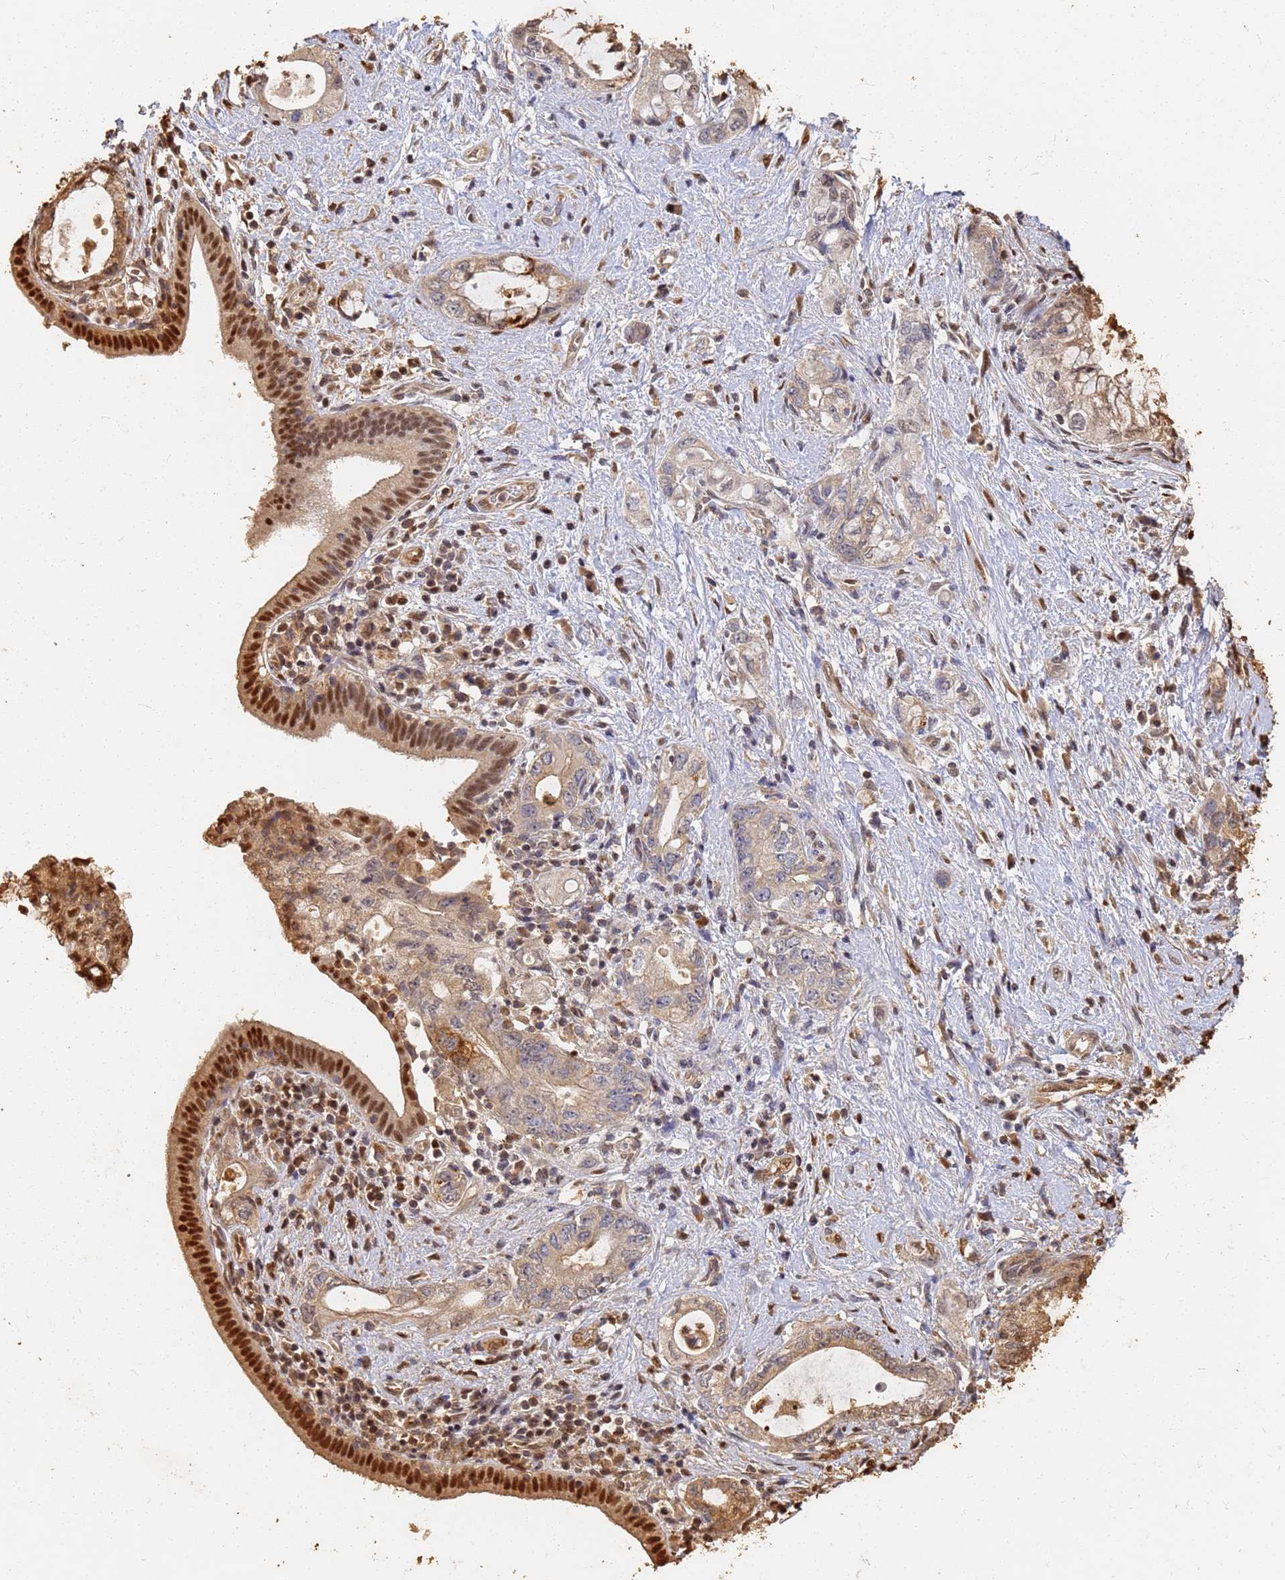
{"staining": {"intensity": "weak", "quantity": "<25%", "location": "cytoplasmic/membranous"}, "tissue": "pancreatic cancer", "cell_type": "Tumor cells", "image_type": "cancer", "snomed": [{"axis": "morphology", "description": "Adenocarcinoma, NOS"}, {"axis": "topography", "description": "Pancreas"}], "caption": "IHC photomicrograph of neoplastic tissue: pancreatic adenocarcinoma stained with DAB shows no significant protein positivity in tumor cells.", "gene": "JAK2", "patient": {"sex": "female", "age": 73}}